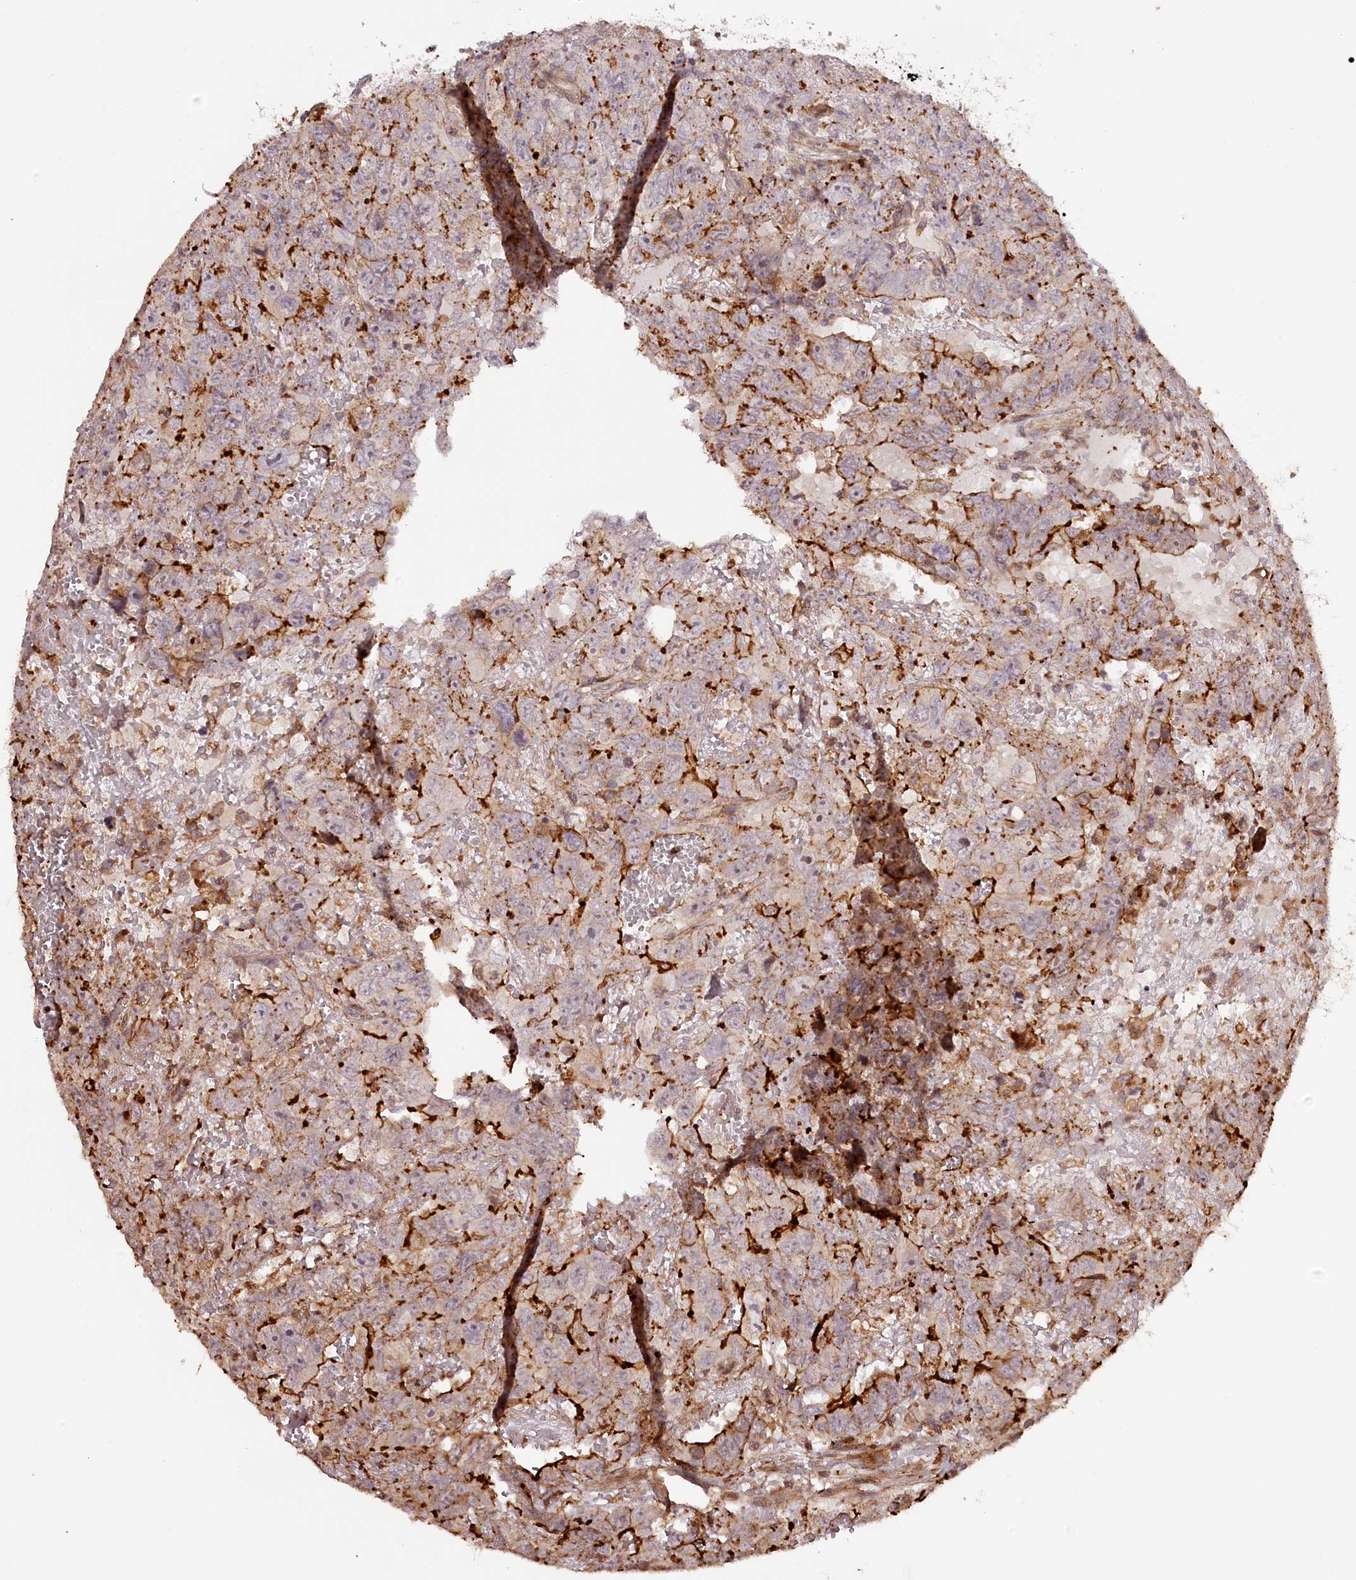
{"staining": {"intensity": "strong", "quantity": "25%-75%", "location": "cytoplasmic/membranous"}, "tissue": "testis cancer", "cell_type": "Tumor cells", "image_type": "cancer", "snomed": [{"axis": "morphology", "description": "Carcinoma, Embryonal, NOS"}, {"axis": "topography", "description": "Testis"}], "caption": "A histopathology image of testis cancer stained for a protein demonstrates strong cytoplasmic/membranous brown staining in tumor cells.", "gene": "KIF14", "patient": {"sex": "male", "age": 45}}